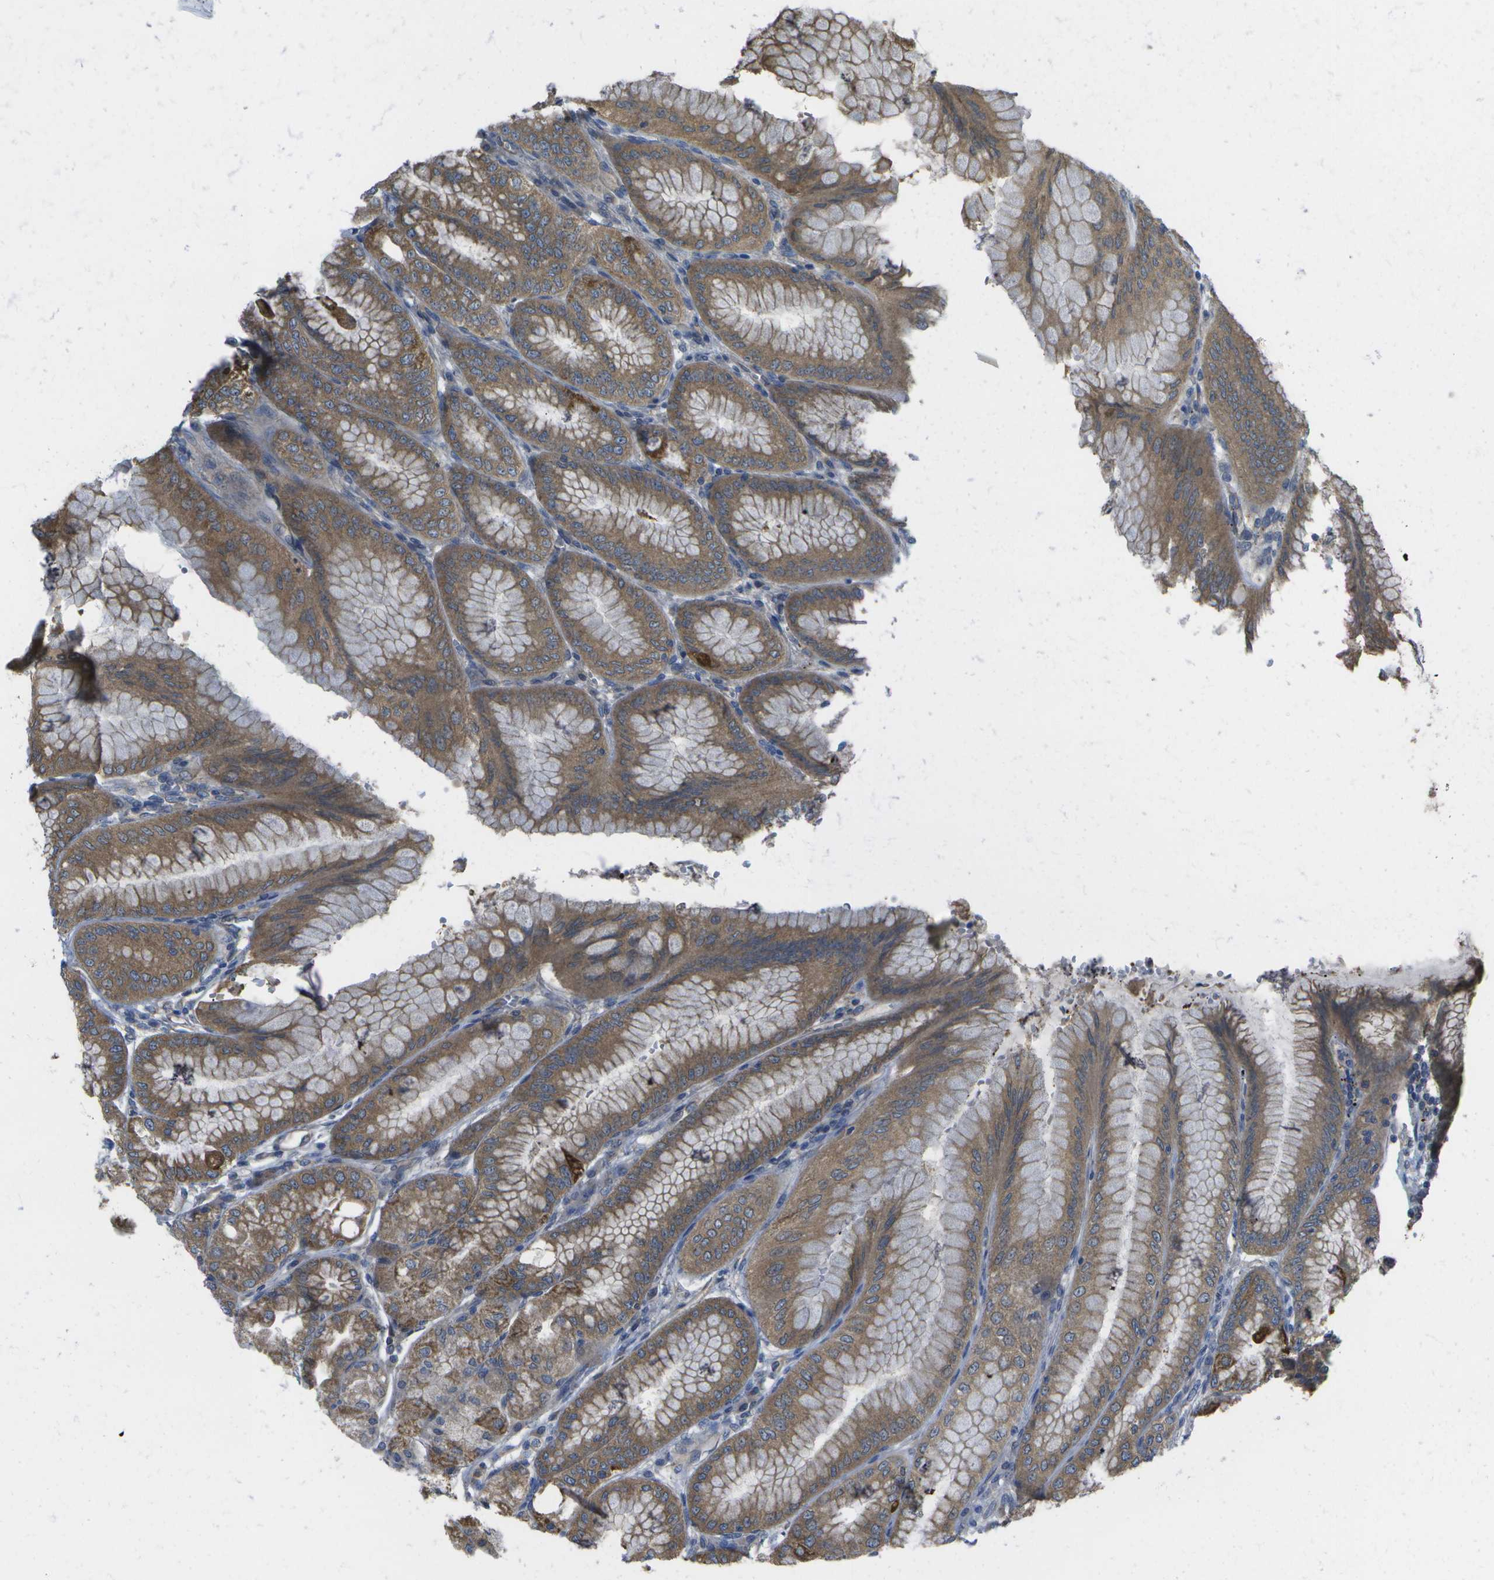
{"staining": {"intensity": "moderate", "quantity": ">75%", "location": "cytoplasmic/membranous"}, "tissue": "stomach", "cell_type": "Glandular cells", "image_type": "normal", "snomed": [{"axis": "morphology", "description": "Normal tissue, NOS"}, {"axis": "topography", "description": "Stomach, lower"}], "caption": "IHC photomicrograph of unremarkable stomach stained for a protein (brown), which displays medium levels of moderate cytoplasmic/membranous expression in about >75% of glandular cells.", "gene": "DPM3", "patient": {"sex": "male", "age": 71}}